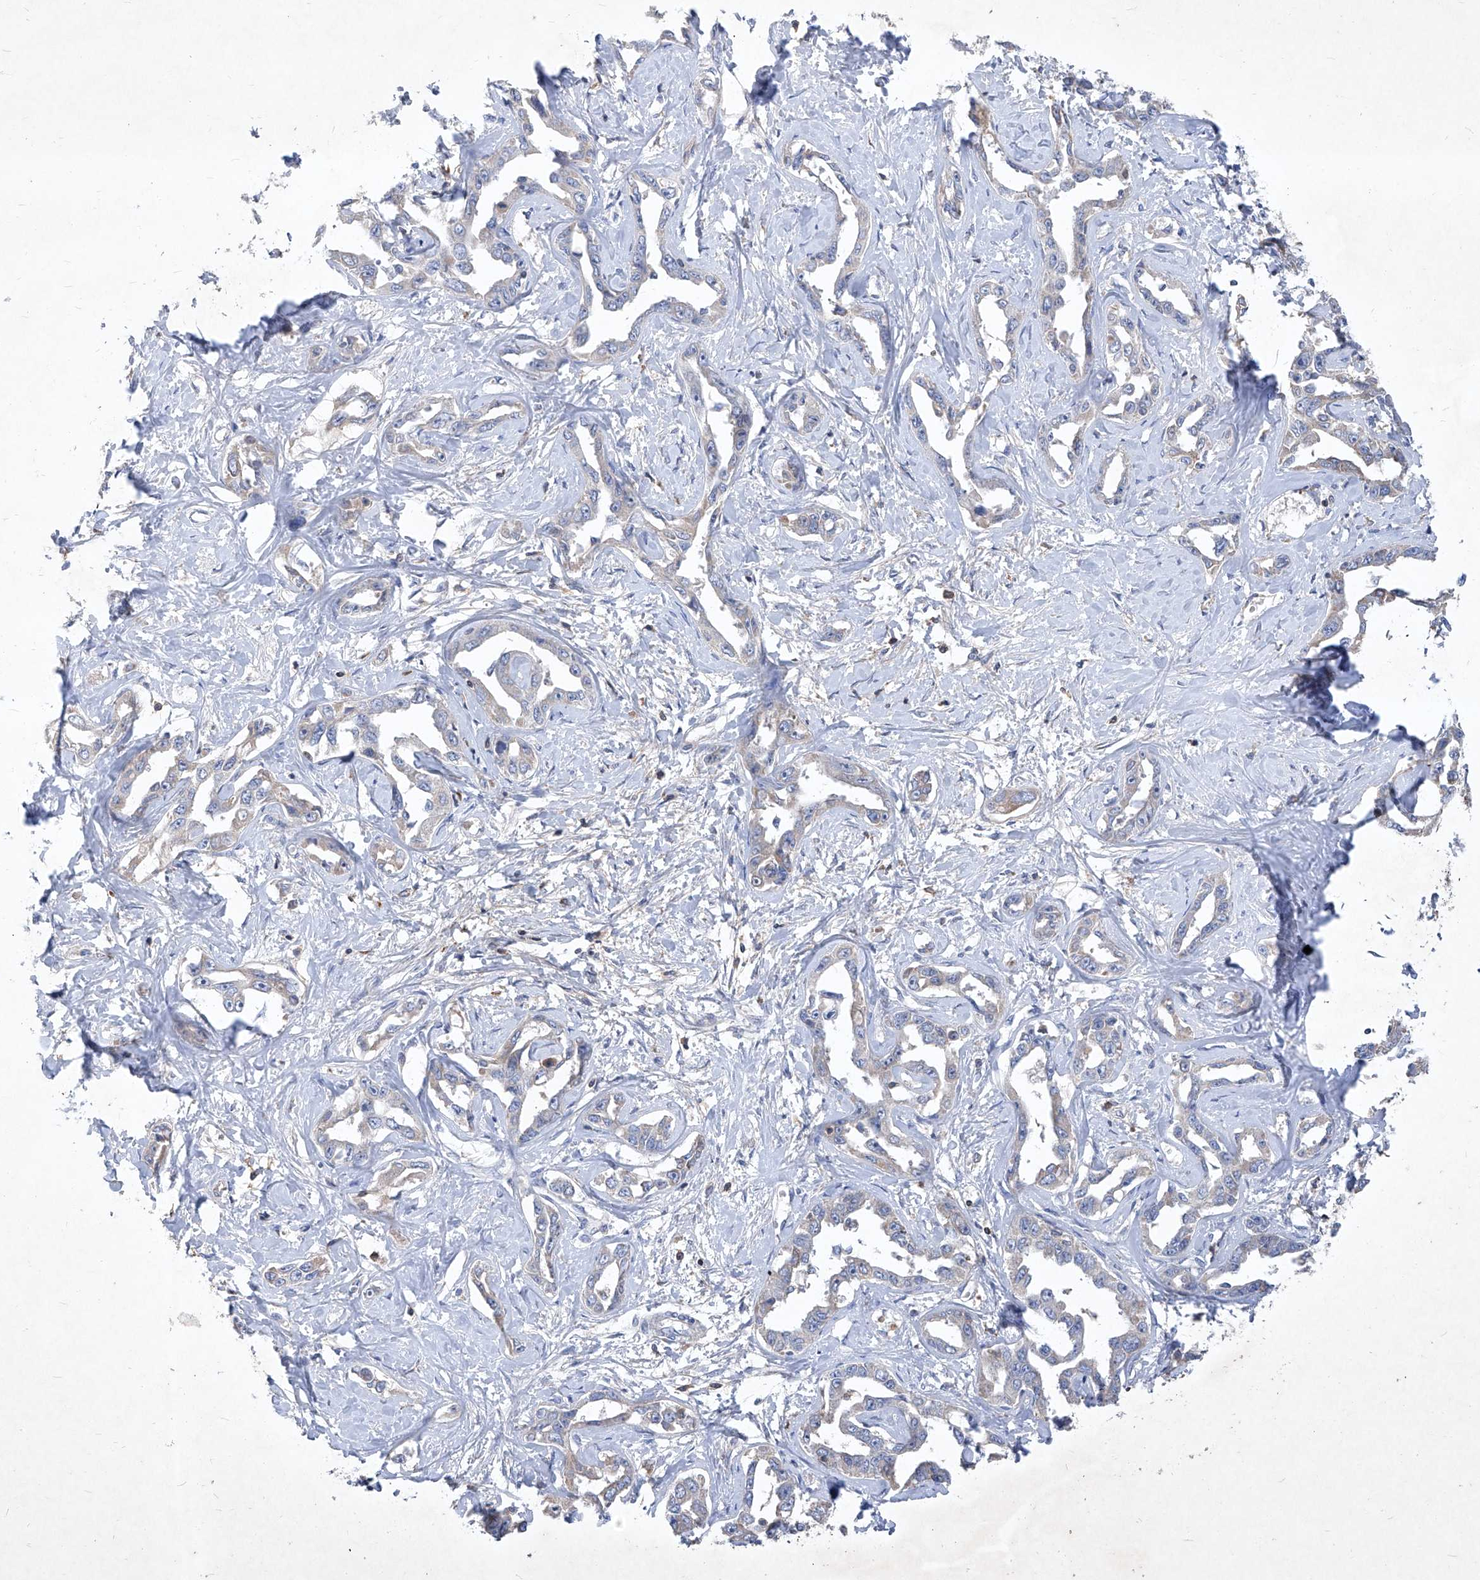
{"staining": {"intensity": "weak", "quantity": "<25%", "location": "cytoplasmic/membranous"}, "tissue": "liver cancer", "cell_type": "Tumor cells", "image_type": "cancer", "snomed": [{"axis": "morphology", "description": "Cholangiocarcinoma"}, {"axis": "topography", "description": "Liver"}], "caption": "An image of liver cancer (cholangiocarcinoma) stained for a protein displays no brown staining in tumor cells.", "gene": "EPHA8", "patient": {"sex": "male", "age": 59}}